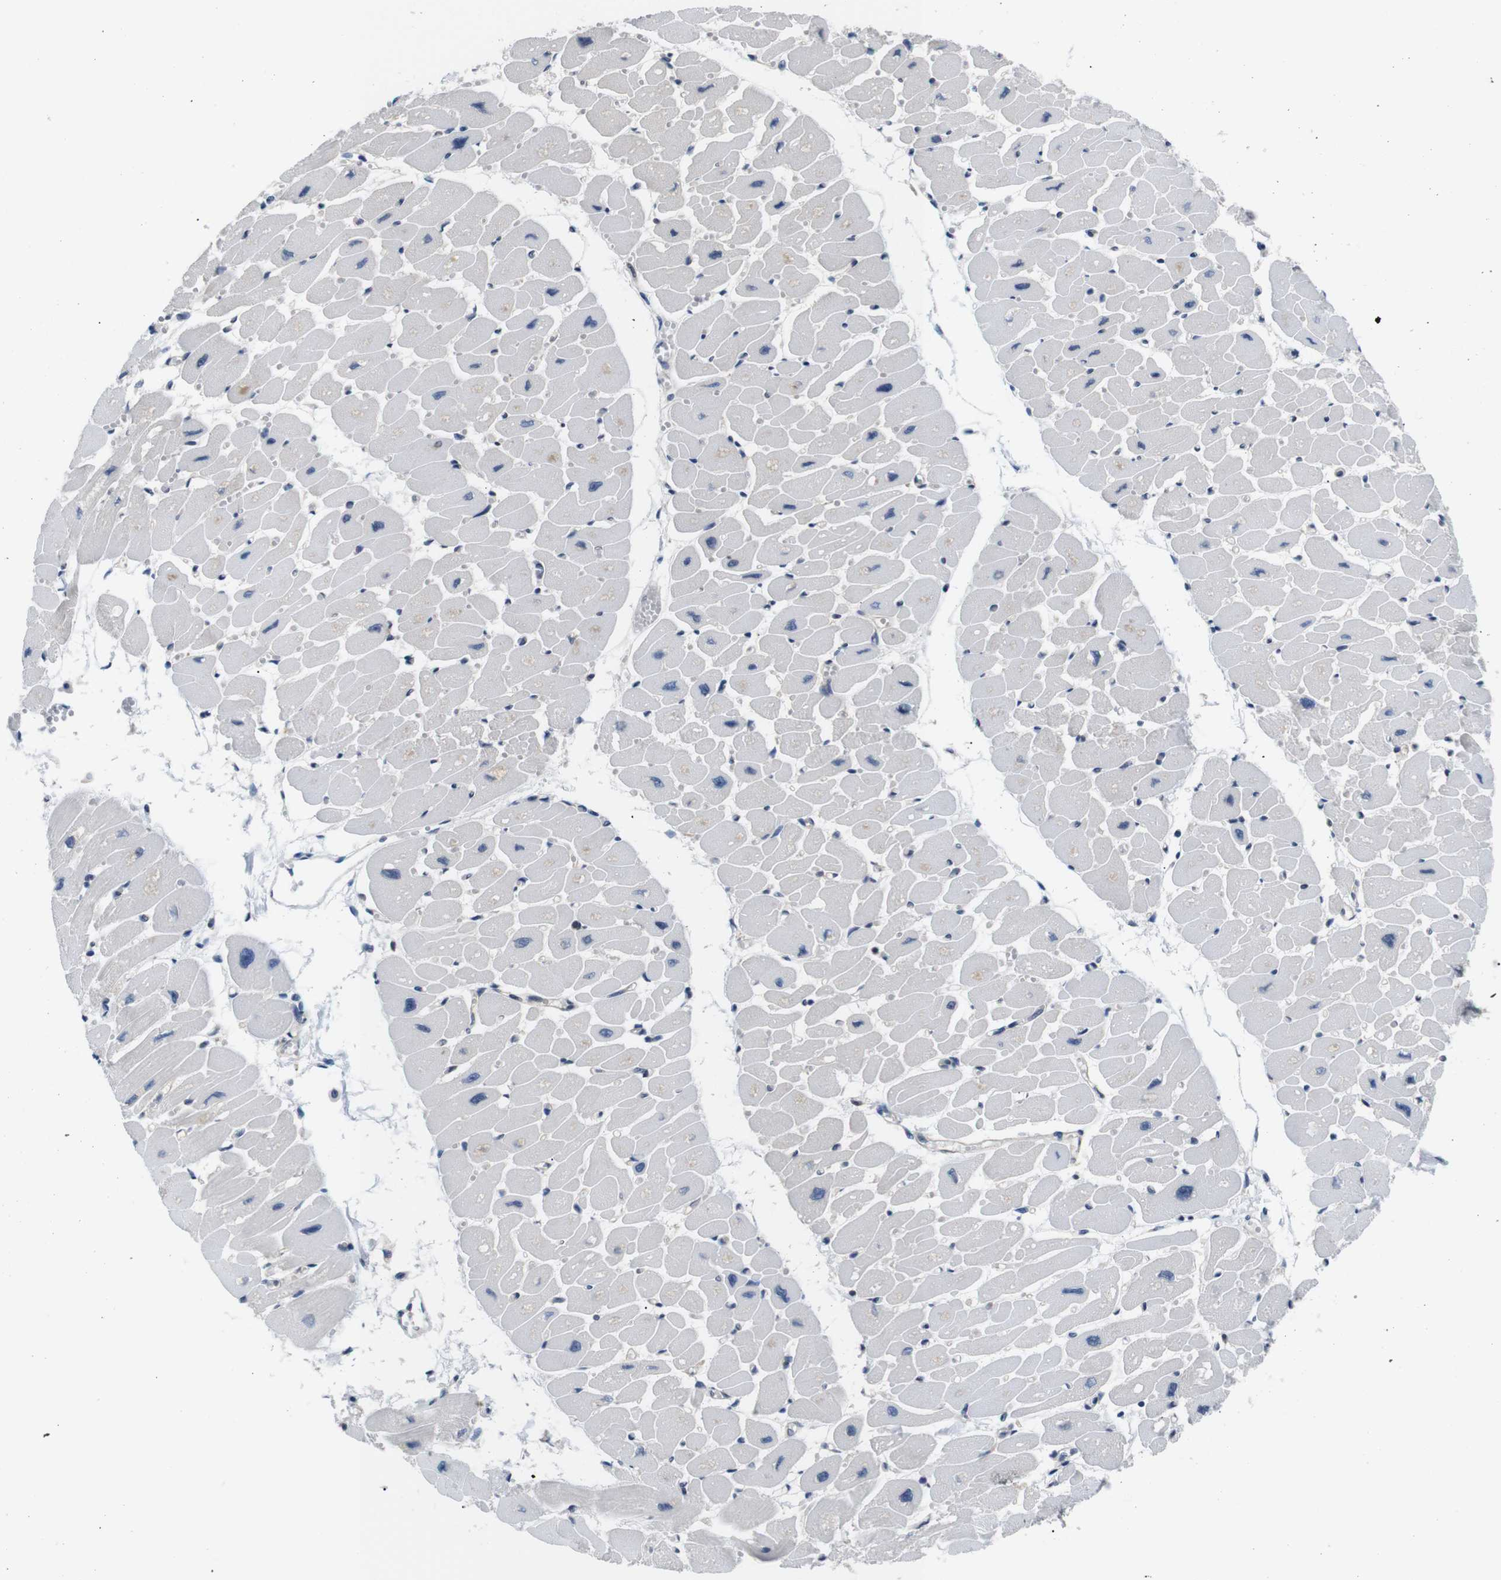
{"staining": {"intensity": "weak", "quantity": "<25%", "location": "cytoplasmic/membranous"}, "tissue": "heart muscle", "cell_type": "Cardiomyocytes", "image_type": "normal", "snomed": [{"axis": "morphology", "description": "Normal tissue, NOS"}, {"axis": "topography", "description": "Heart"}], "caption": "High power microscopy image of an immunohistochemistry micrograph of benign heart muscle, revealing no significant positivity in cardiomyocytes. (Immunohistochemistry, brightfield microscopy, high magnification).", "gene": "UBXN1", "patient": {"sex": "female", "age": 54}}